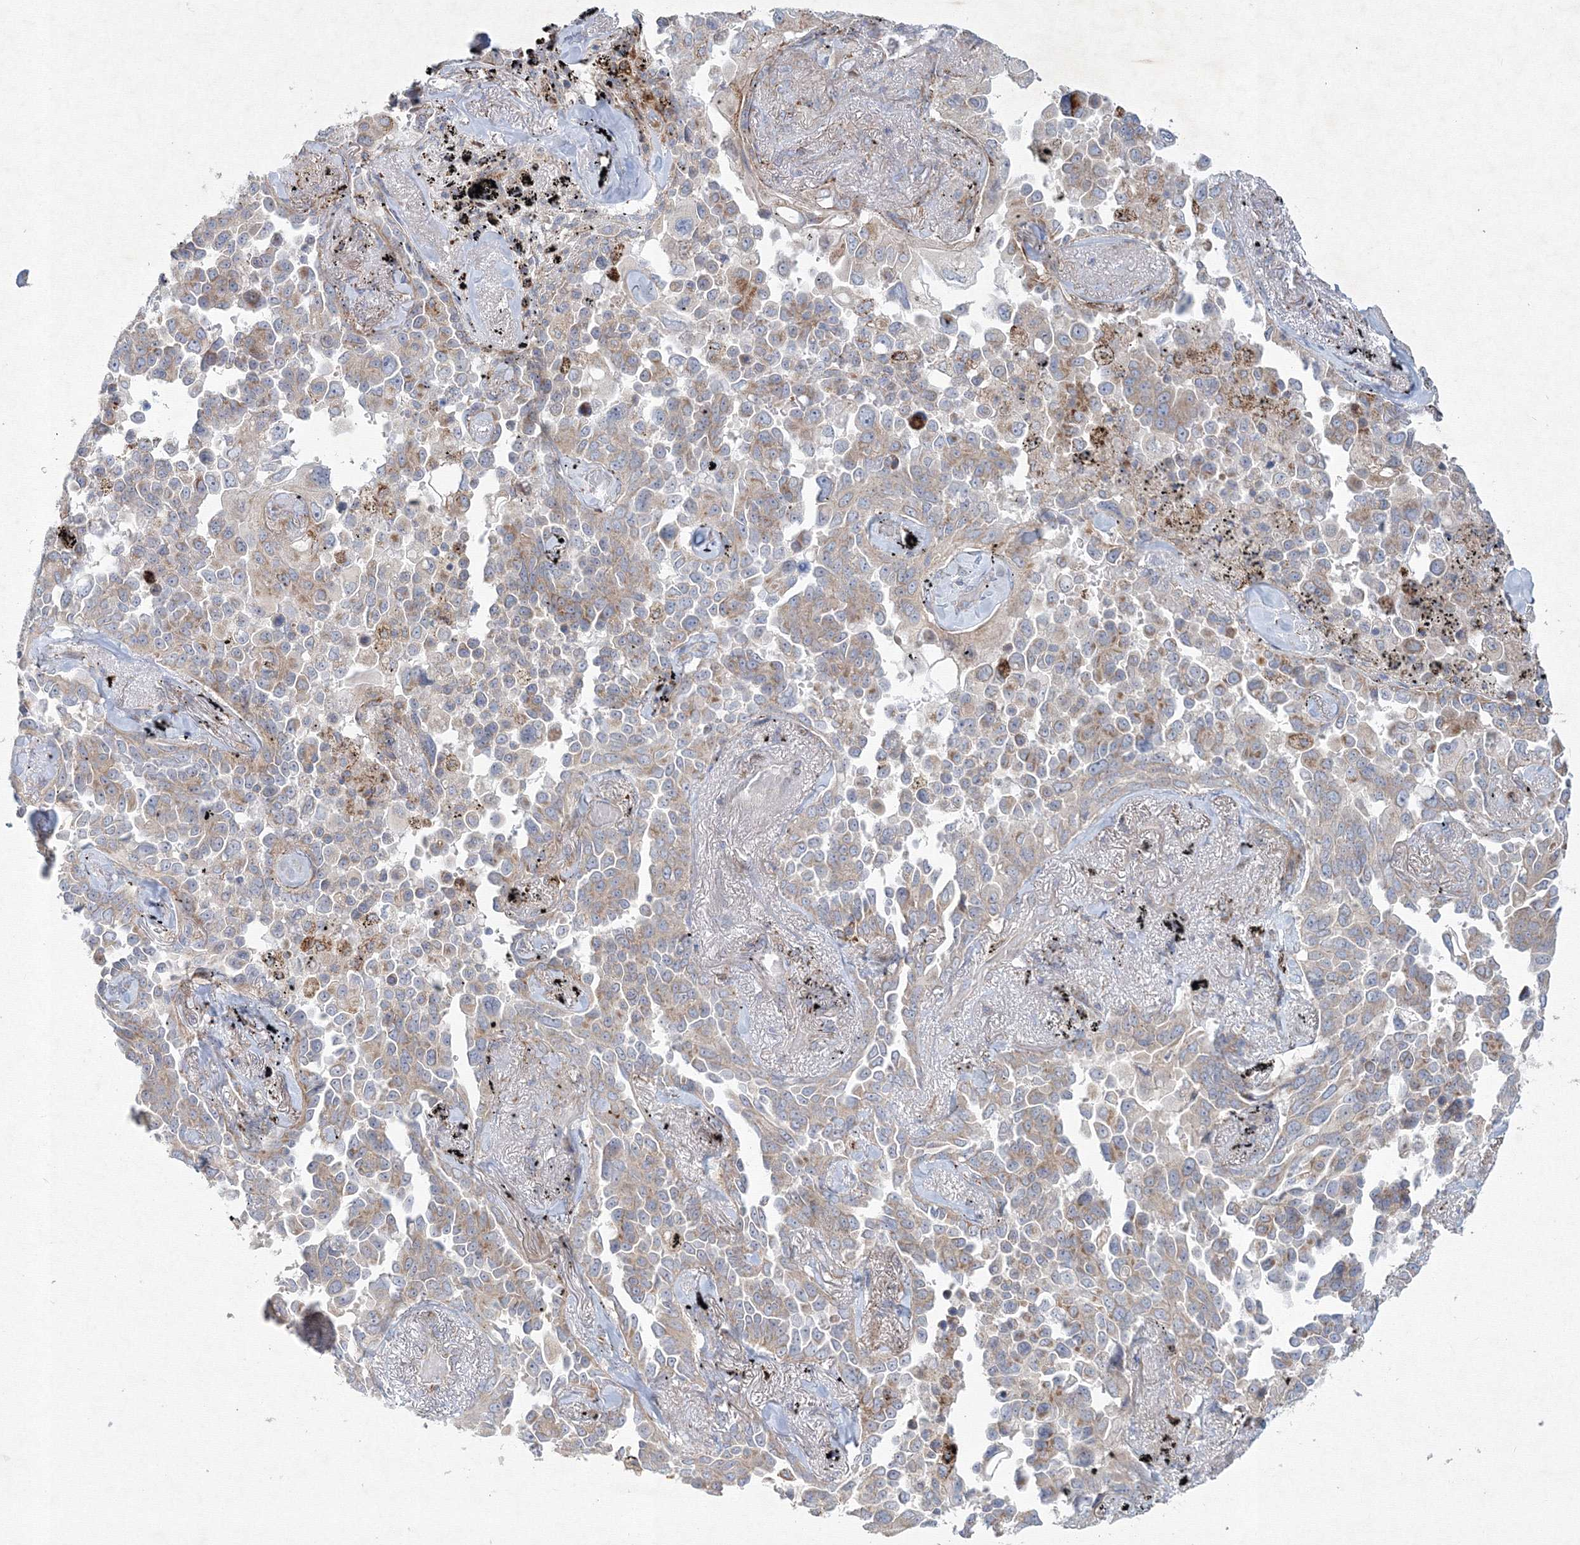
{"staining": {"intensity": "negative", "quantity": "none", "location": "none"}, "tissue": "lung cancer", "cell_type": "Tumor cells", "image_type": "cancer", "snomed": [{"axis": "morphology", "description": "Adenocarcinoma, NOS"}, {"axis": "topography", "description": "Lung"}], "caption": "A high-resolution micrograph shows immunohistochemistry staining of lung cancer, which reveals no significant staining in tumor cells.", "gene": "WDR49", "patient": {"sex": "female", "age": 67}}